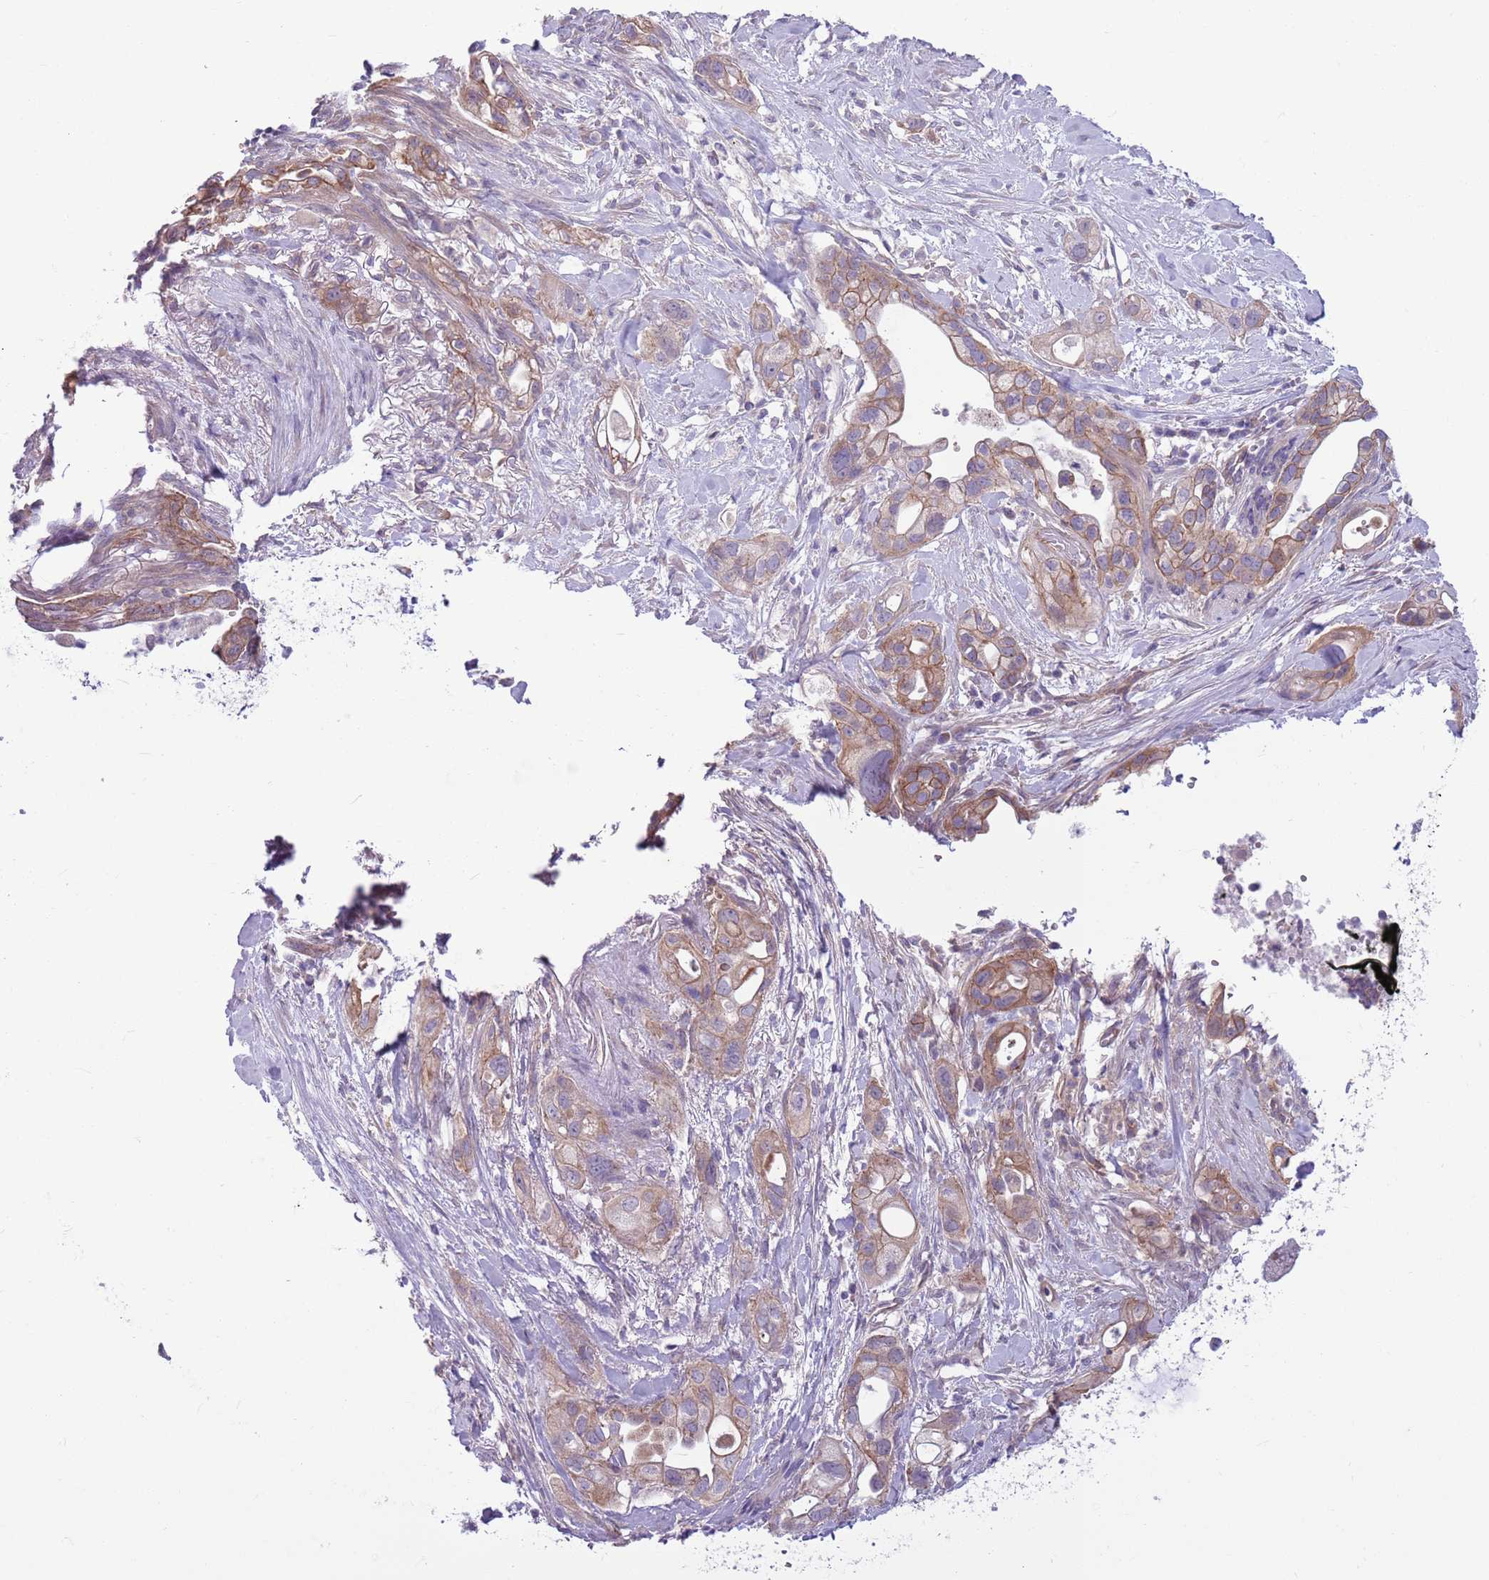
{"staining": {"intensity": "moderate", "quantity": "25%-75%", "location": "cytoplasmic/membranous"}, "tissue": "pancreatic cancer", "cell_type": "Tumor cells", "image_type": "cancer", "snomed": [{"axis": "morphology", "description": "Adenocarcinoma, NOS"}, {"axis": "topography", "description": "Pancreas"}], "caption": "DAB immunohistochemical staining of human adenocarcinoma (pancreatic) displays moderate cytoplasmic/membranous protein expression in approximately 25%-75% of tumor cells.", "gene": "PARP8", "patient": {"sex": "male", "age": 44}}